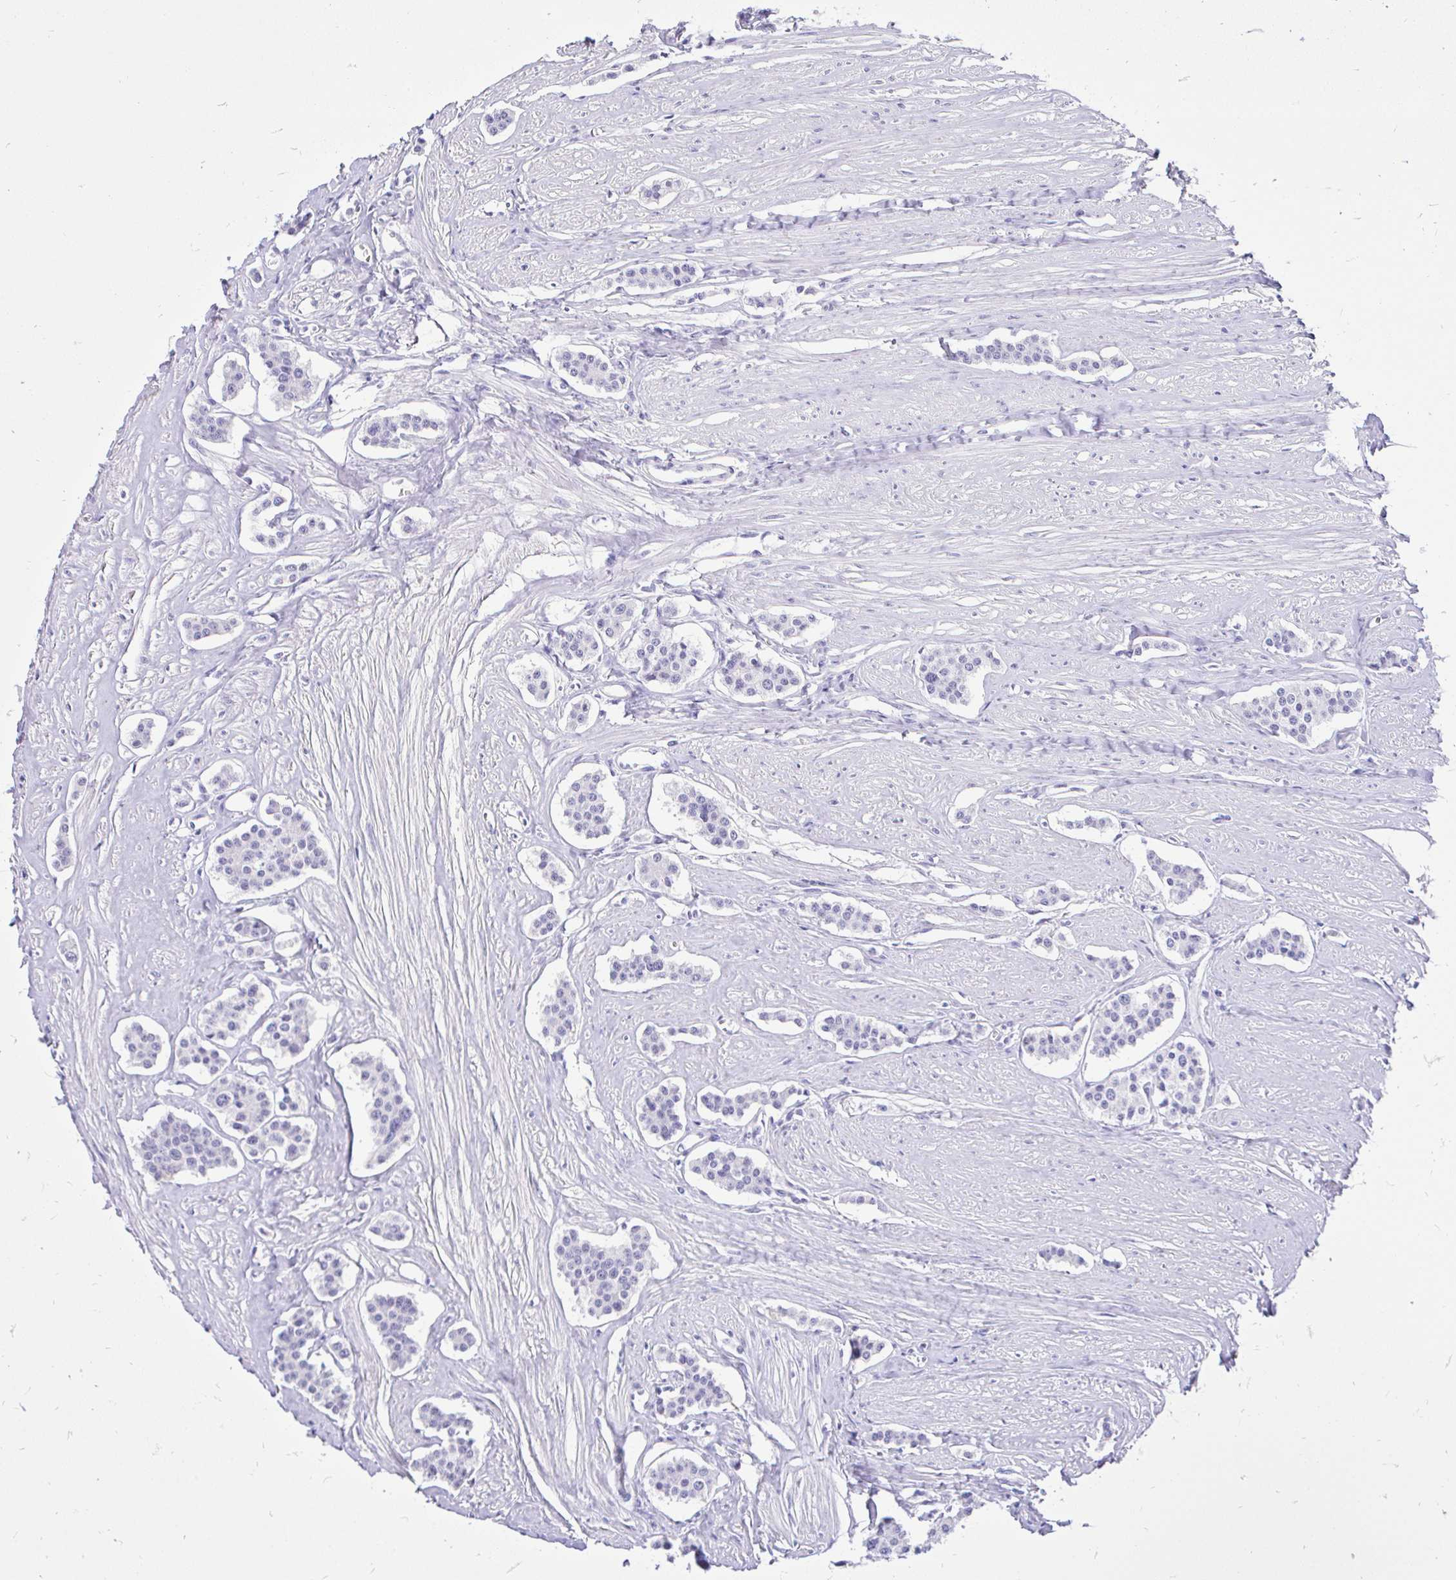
{"staining": {"intensity": "negative", "quantity": "none", "location": "none"}, "tissue": "carcinoid", "cell_type": "Tumor cells", "image_type": "cancer", "snomed": [{"axis": "morphology", "description": "Carcinoid, malignant, NOS"}, {"axis": "topography", "description": "Small intestine"}], "caption": "Immunohistochemistry of carcinoid (malignant) shows no staining in tumor cells.", "gene": "FATE1", "patient": {"sex": "male", "age": 60}}